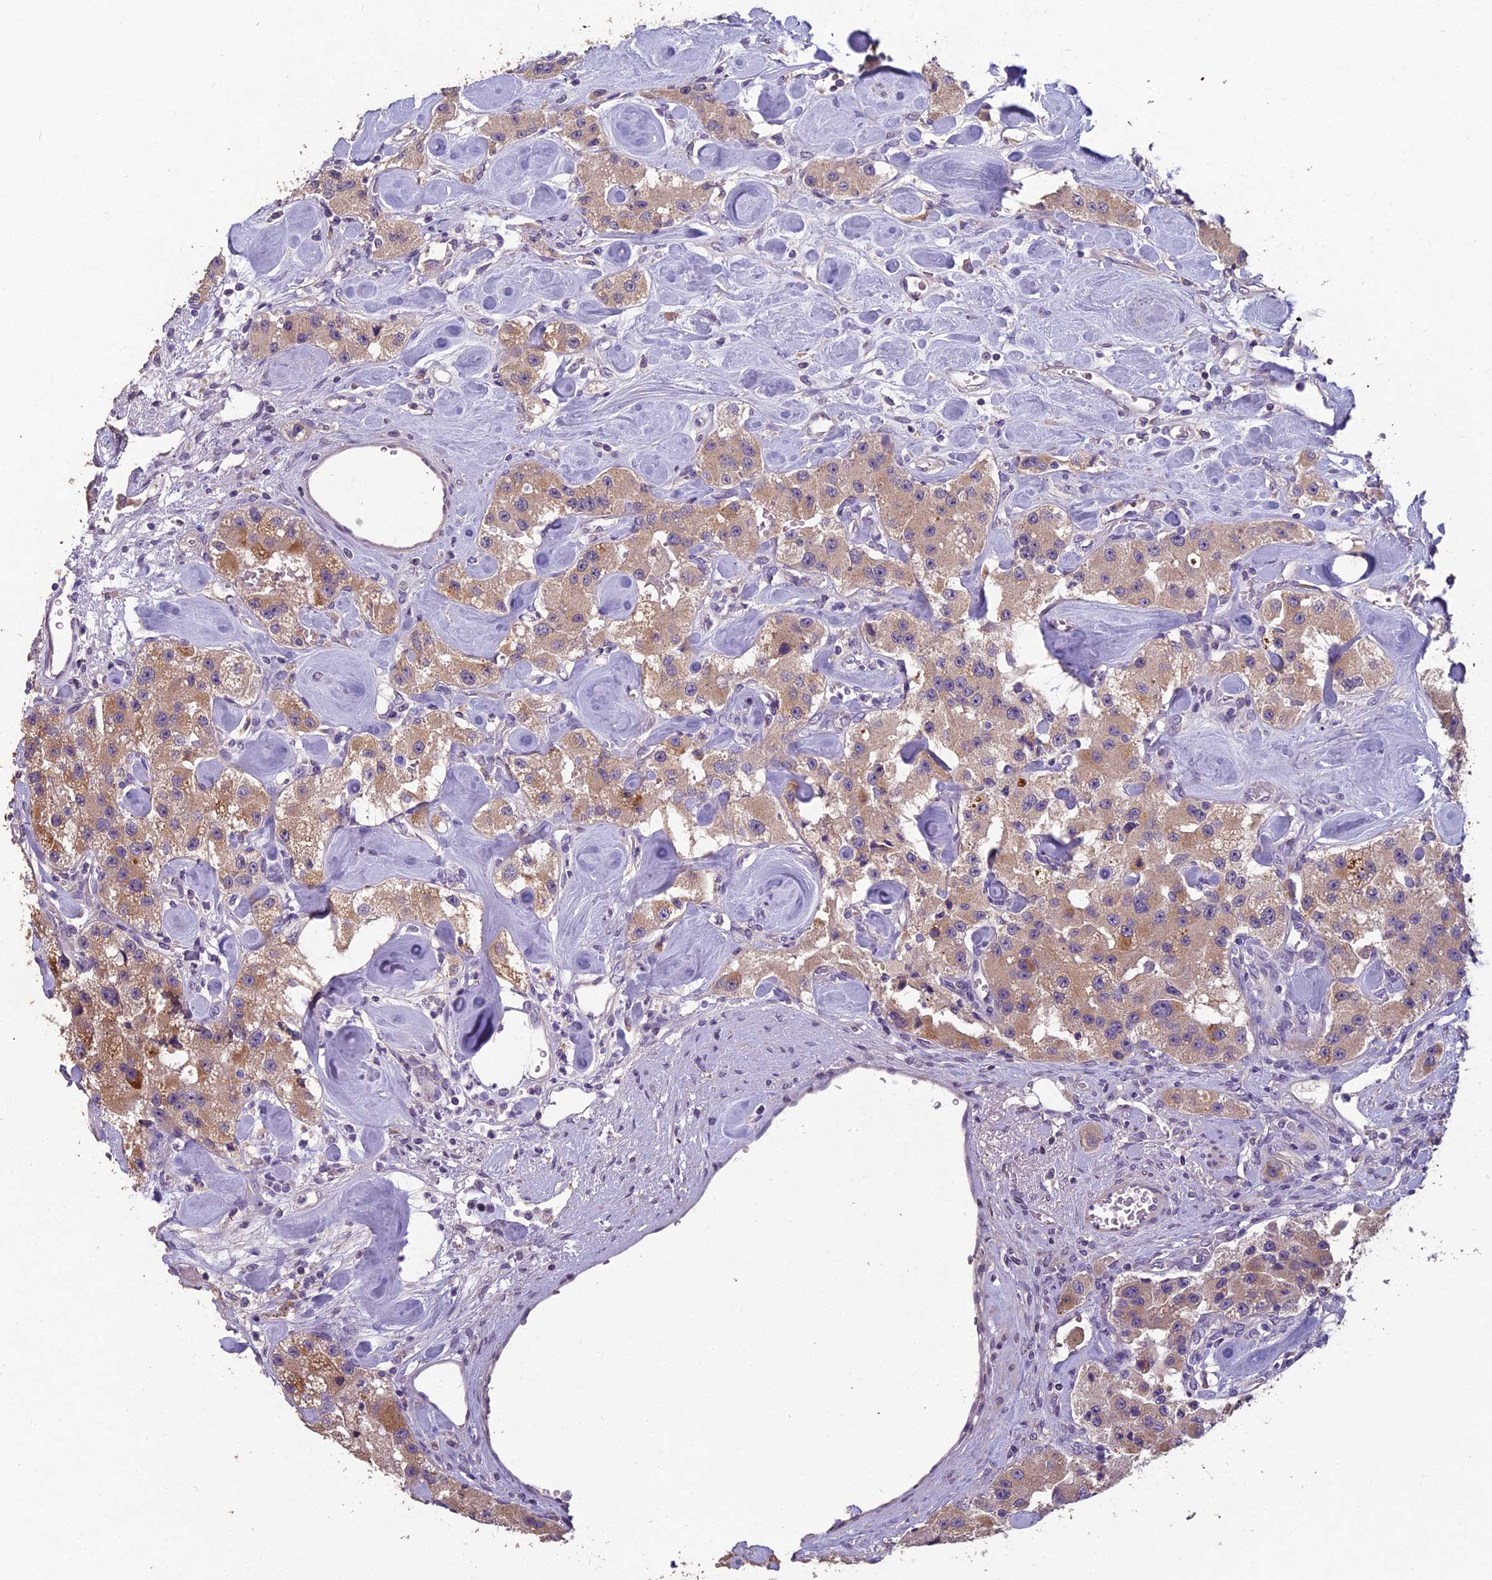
{"staining": {"intensity": "moderate", "quantity": ">75%", "location": "cytoplasmic/membranous"}, "tissue": "carcinoid", "cell_type": "Tumor cells", "image_type": "cancer", "snomed": [{"axis": "morphology", "description": "Carcinoid, malignant, NOS"}, {"axis": "topography", "description": "Pancreas"}], "caption": "Tumor cells show medium levels of moderate cytoplasmic/membranous expression in approximately >75% of cells in carcinoid. The protein is shown in brown color, while the nuclei are stained blue.", "gene": "CEACAM16", "patient": {"sex": "male", "age": 41}}